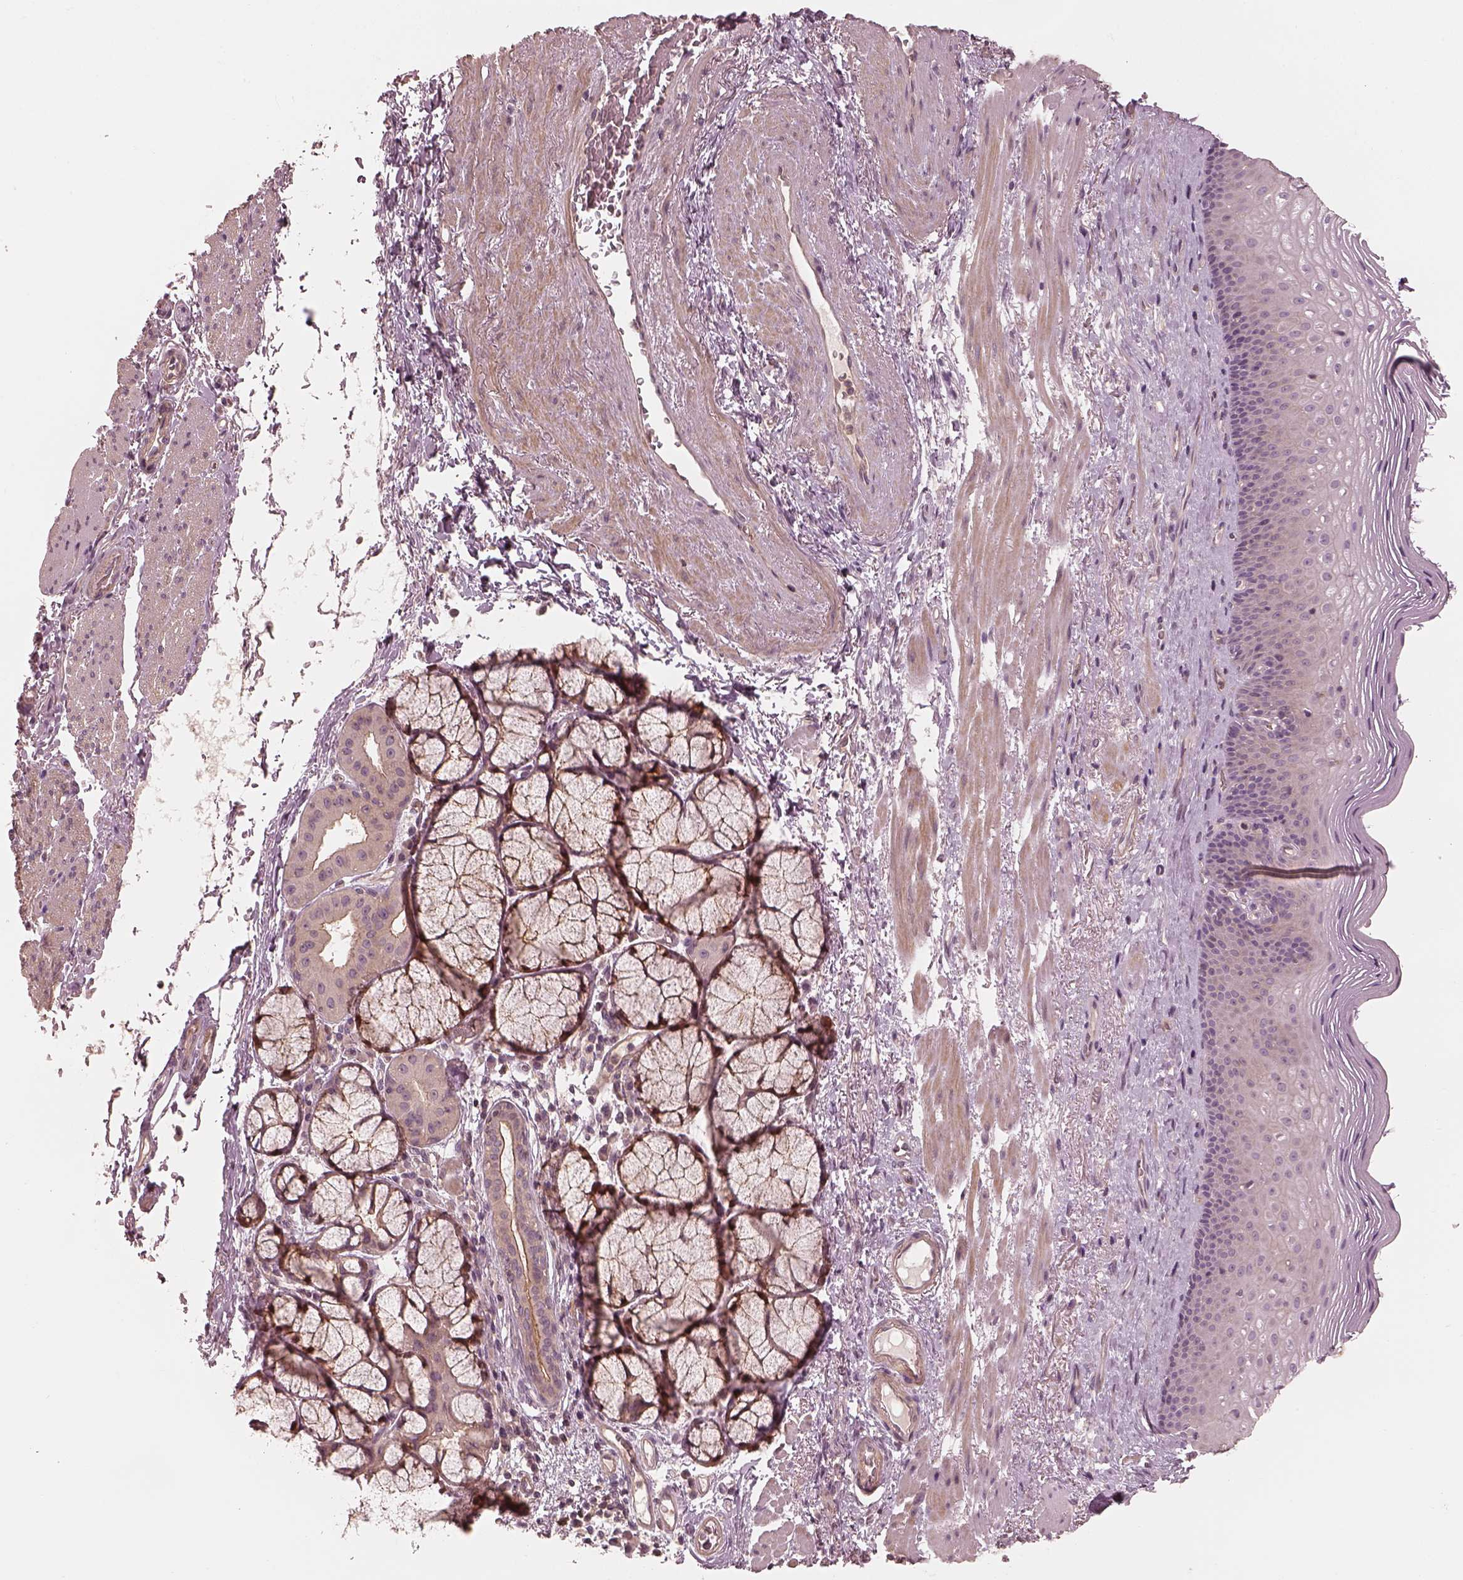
{"staining": {"intensity": "negative", "quantity": "none", "location": "none"}, "tissue": "esophagus", "cell_type": "Squamous epithelial cells", "image_type": "normal", "snomed": [{"axis": "morphology", "description": "Normal tissue, NOS"}, {"axis": "topography", "description": "Esophagus"}], "caption": "High magnification brightfield microscopy of normal esophagus stained with DAB (brown) and counterstained with hematoxylin (blue): squamous epithelial cells show no significant expression. (DAB immunohistochemistry visualized using brightfield microscopy, high magnification).", "gene": "FAM107B", "patient": {"sex": "male", "age": 76}}